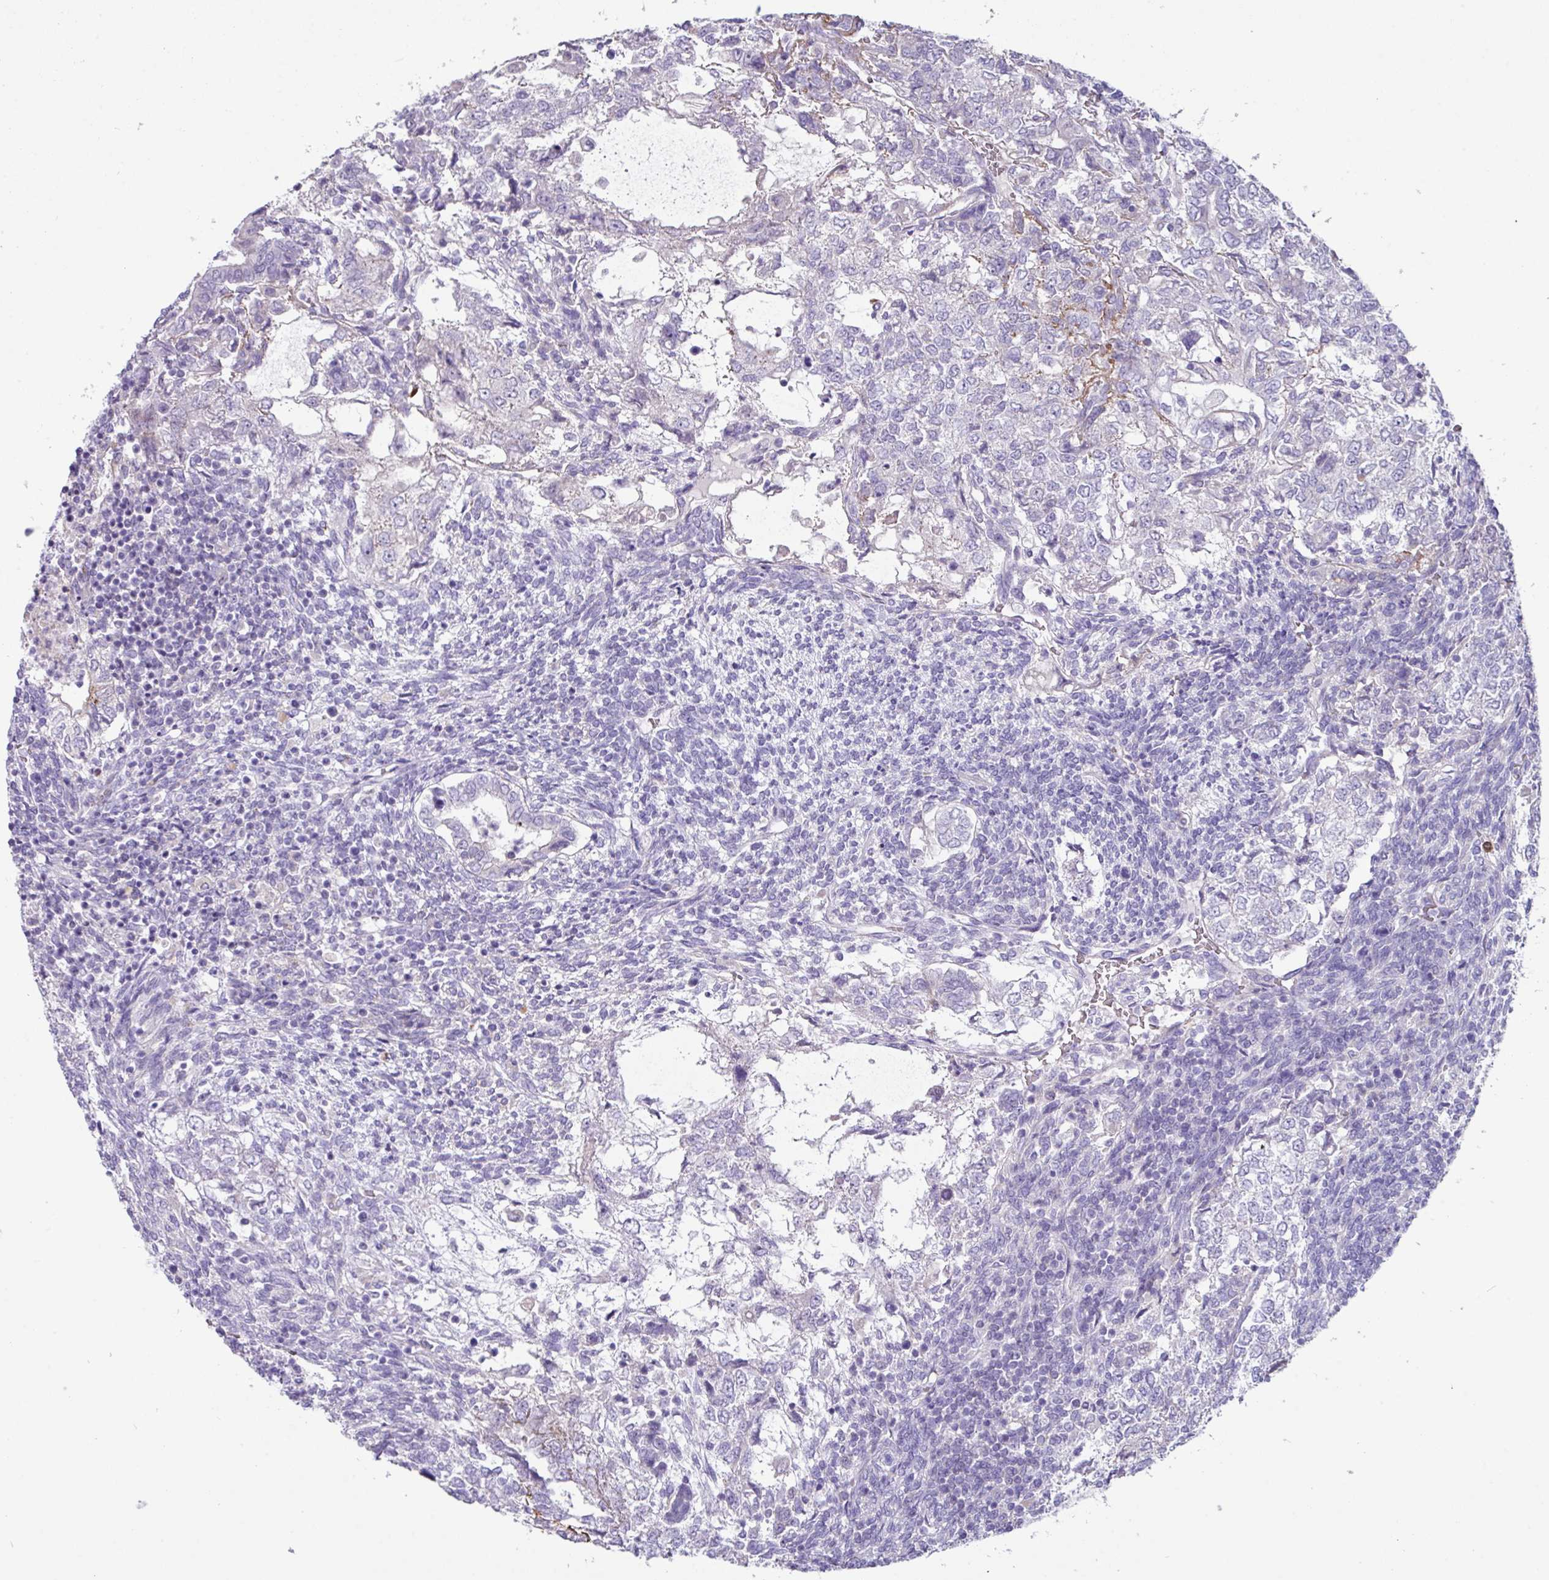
{"staining": {"intensity": "moderate", "quantity": "<25%", "location": "cytoplasmic/membranous"}, "tissue": "testis cancer", "cell_type": "Tumor cells", "image_type": "cancer", "snomed": [{"axis": "morphology", "description": "Carcinoma, Embryonal, NOS"}, {"axis": "topography", "description": "Testis"}], "caption": "Brown immunohistochemical staining in human testis cancer (embryonal carcinoma) exhibits moderate cytoplasmic/membranous staining in about <25% of tumor cells. (DAB IHC with brightfield microscopy, high magnification).", "gene": "ZNF524", "patient": {"sex": "male", "age": 23}}